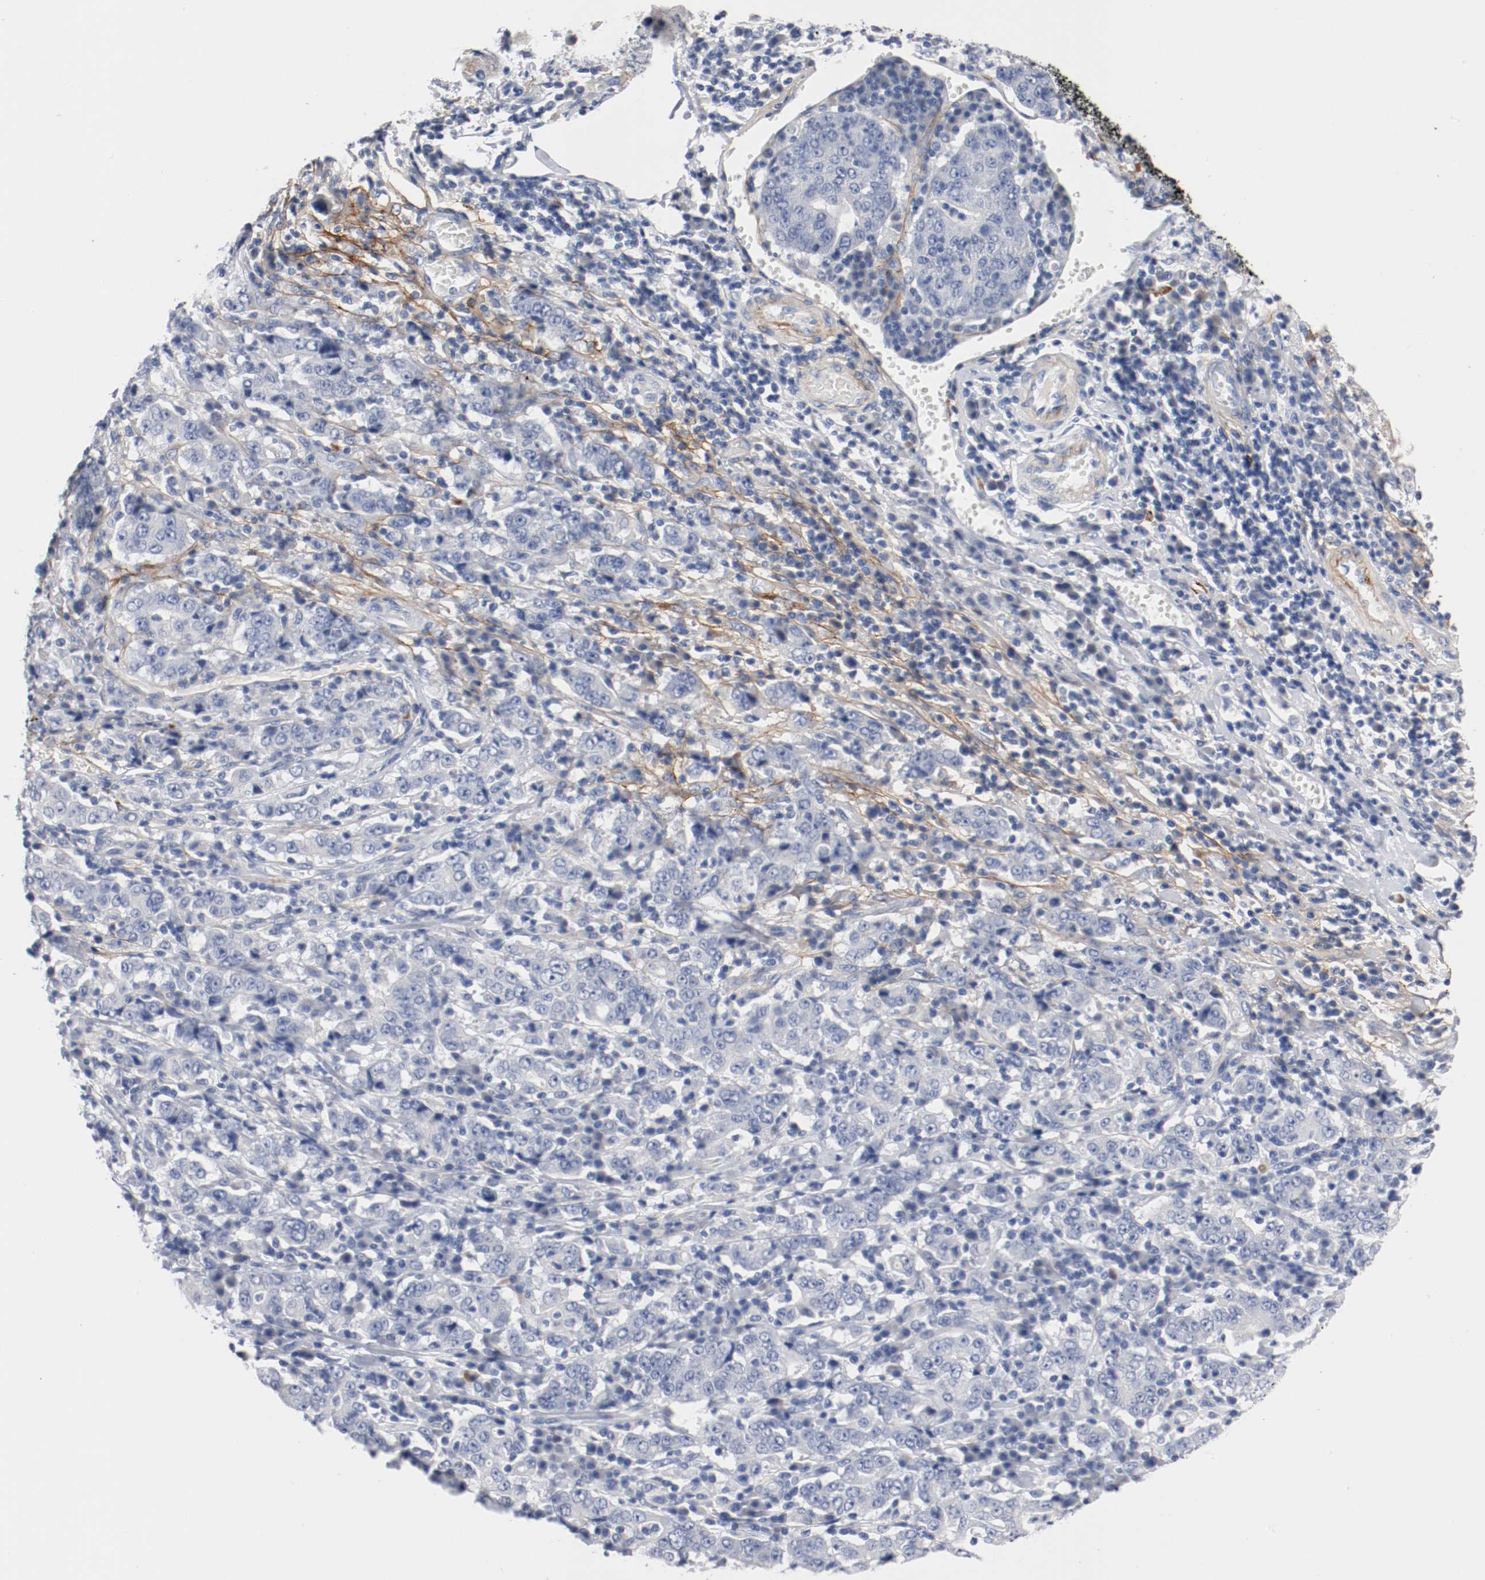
{"staining": {"intensity": "negative", "quantity": "none", "location": "none"}, "tissue": "stomach cancer", "cell_type": "Tumor cells", "image_type": "cancer", "snomed": [{"axis": "morphology", "description": "Normal tissue, NOS"}, {"axis": "morphology", "description": "Adenocarcinoma, NOS"}, {"axis": "topography", "description": "Stomach, upper"}, {"axis": "topography", "description": "Stomach"}], "caption": "Tumor cells are negative for protein expression in human stomach cancer (adenocarcinoma).", "gene": "TNC", "patient": {"sex": "male", "age": 59}}